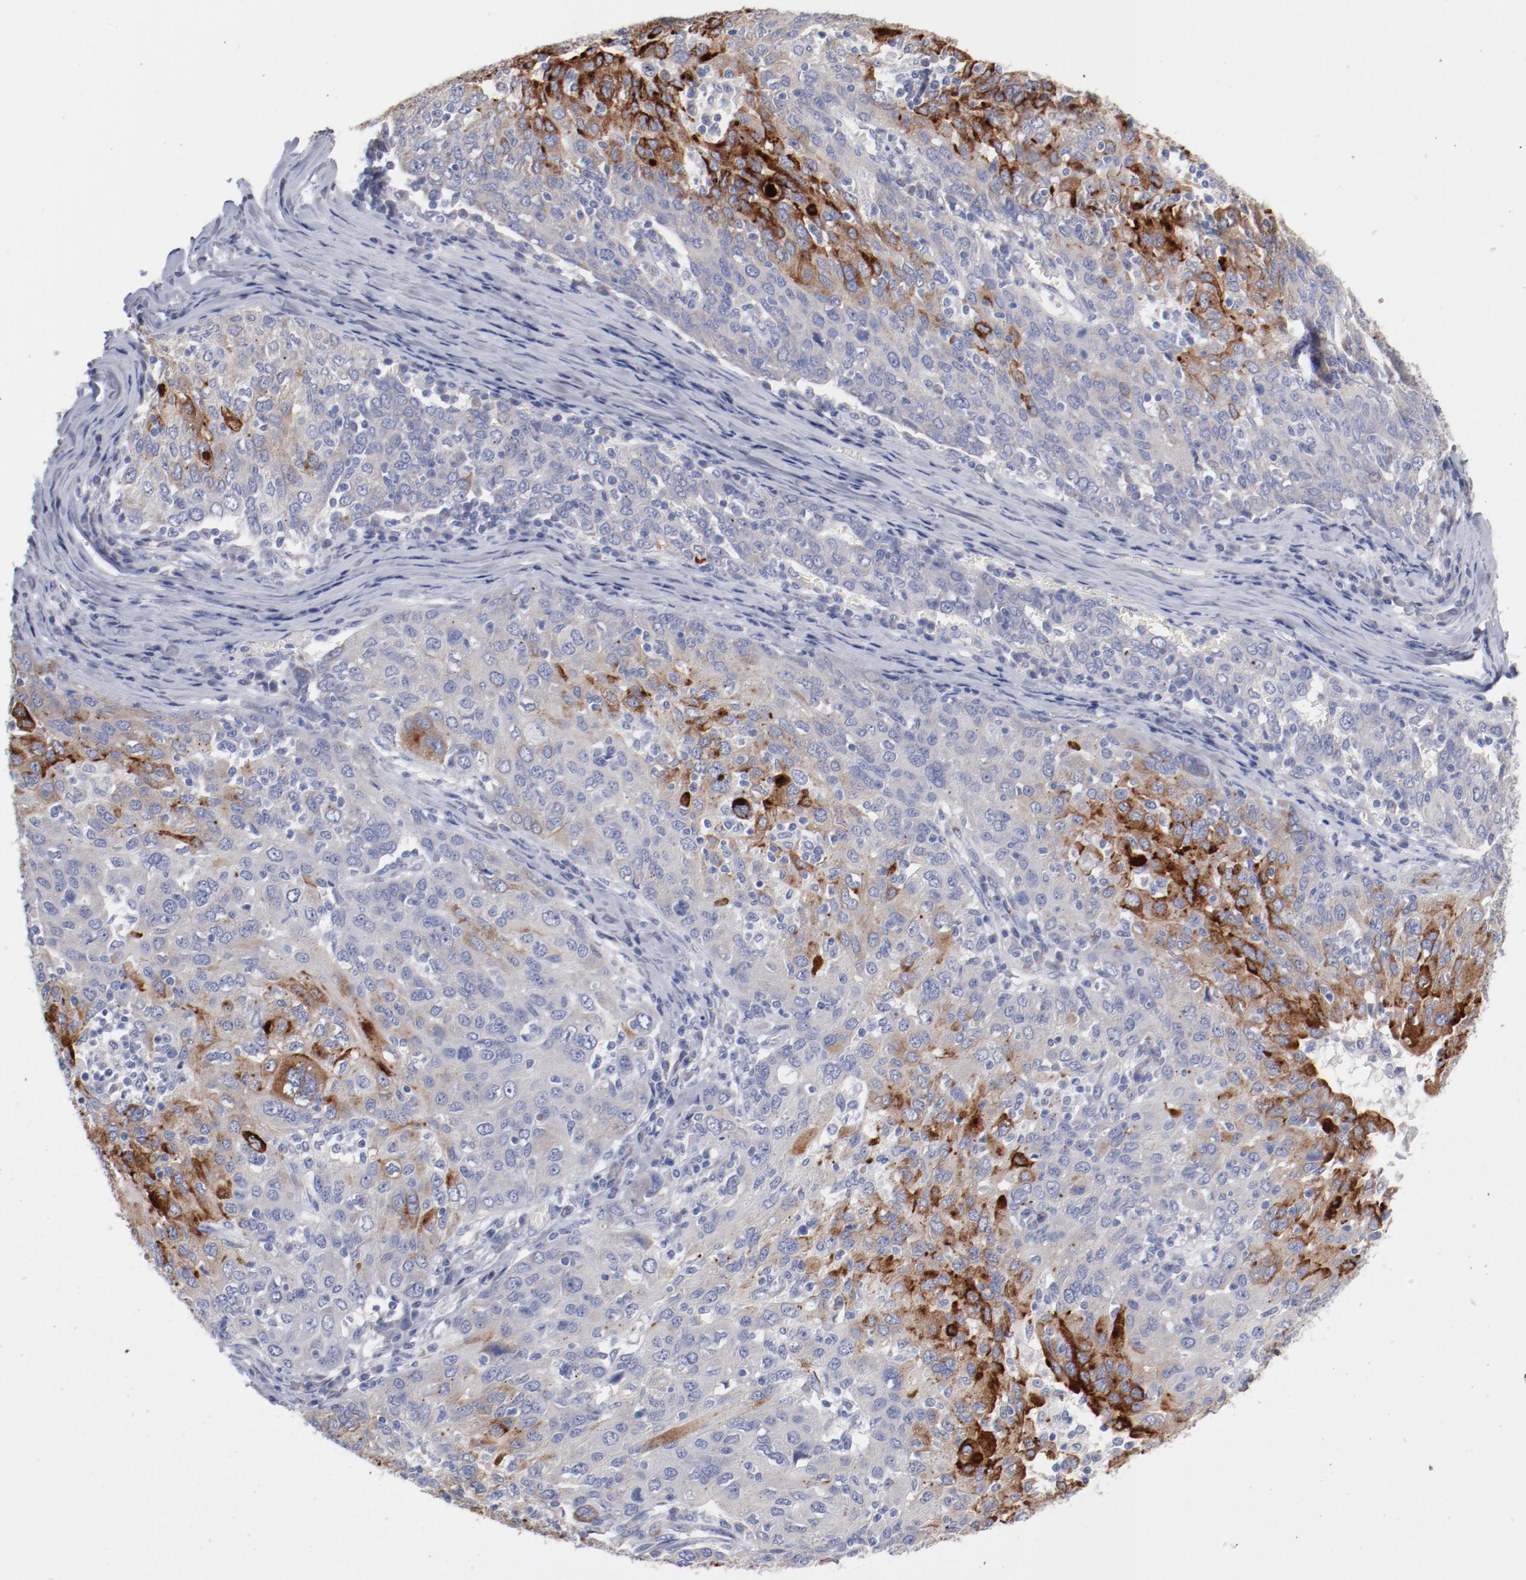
{"staining": {"intensity": "strong", "quantity": "<25%", "location": "cytoplasmic/membranous"}, "tissue": "ovarian cancer", "cell_type": "Tumor cells", "image_type": "cancer", "snomed": [{"axis": "morphology", "description": "Carcinoma, endometroid"}, {"axis": "topography", "description": "Ovary"}], "caption": "Tumor cells reveal medium levels of strong cytoplasmic/membranous expression in about <25% of cells in human ovarian endometroid carcinoma. The staining was performed using DAB (3,3'-diaminobenzidine), with brown indicating positive protein expression. Nuclei are stained blue with hematoxylin.", "gene": "CPE", "patient": {"sex": "female", "age": 50}}